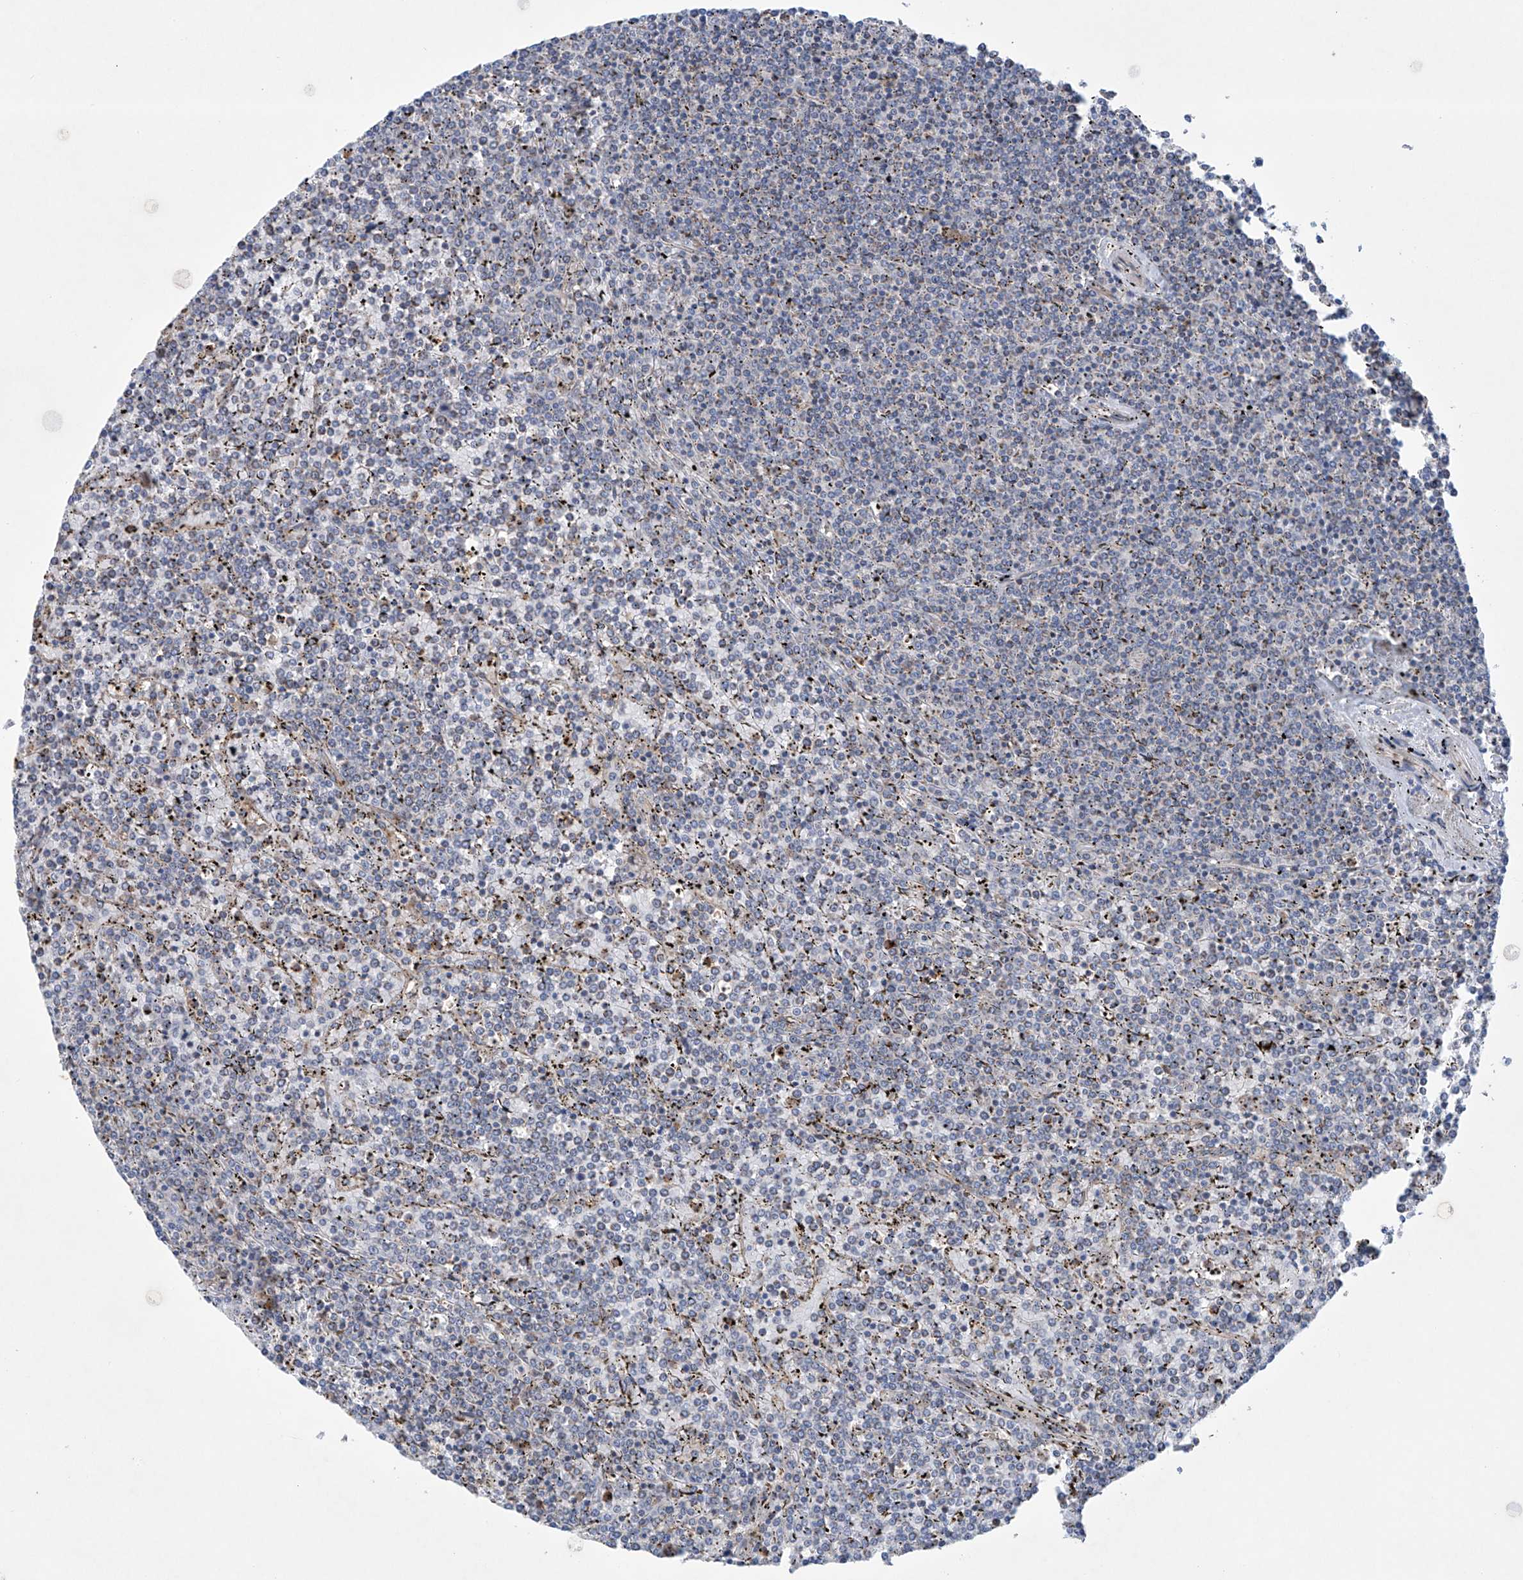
{"staining": {"intensity": "negative", "quantity": "none", "location": "none"}, "tissue": "lymphoma", "cell_type": "Tumor cells", "image_type": "cancer", "snomed": [{"axis": "morphology", "description": "Malignant lymphoma, non-Hodgkin's type, Low grade"}, {"axis": "topography", "description": "Spleen"}], "caption": "DAB immunohistochemical staining of lymphoma shows no significant staining in tumor cells.", "gene": "KLC4", "patient": {"sex": "female", "age": 19}}